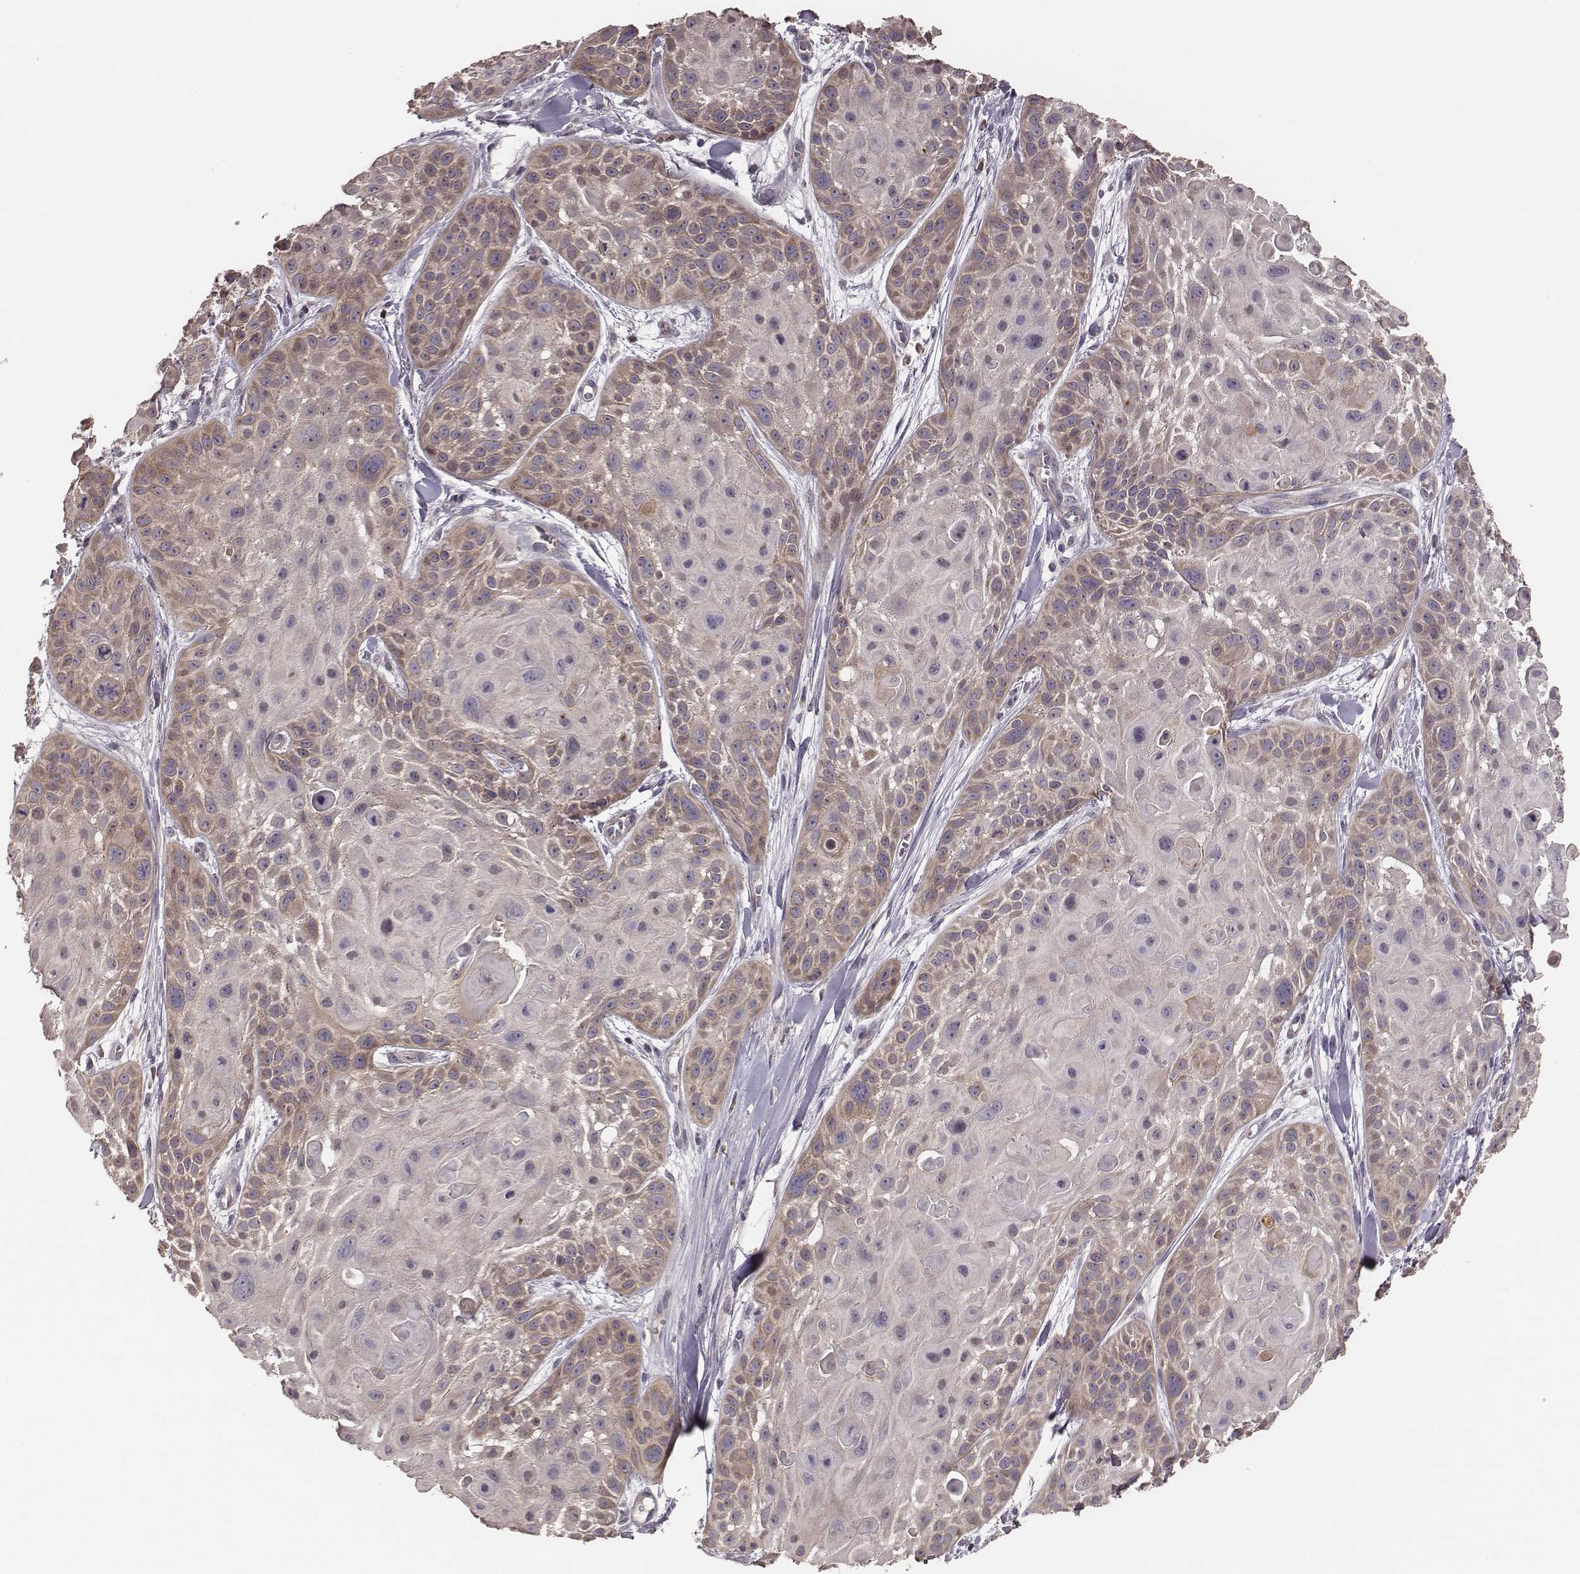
{"staining": {"intensity": "weak", "quantity": "25%-75%", "location": "cytoplasmic/membranous"}, "tissue": "skin cancer", "cell_type": "Tumor cells", "image_type": "cancer", "snomed": [{"axis": "morphology", "description": "Squamous cell carcinoma, NOS"}, {"axis": "topography", "description": "Skin"}, {"axis": "topography", "description": "Anal"}], "caption": "The photomicrograph reveals a brown stain indicating the presence of a protein in the cytoplasmic/membranous of tumor cells in skin cancer (squamous cell carcinoma).", "gene": "HAVCR1", "patient": {"sex": "female", "age": 75}}